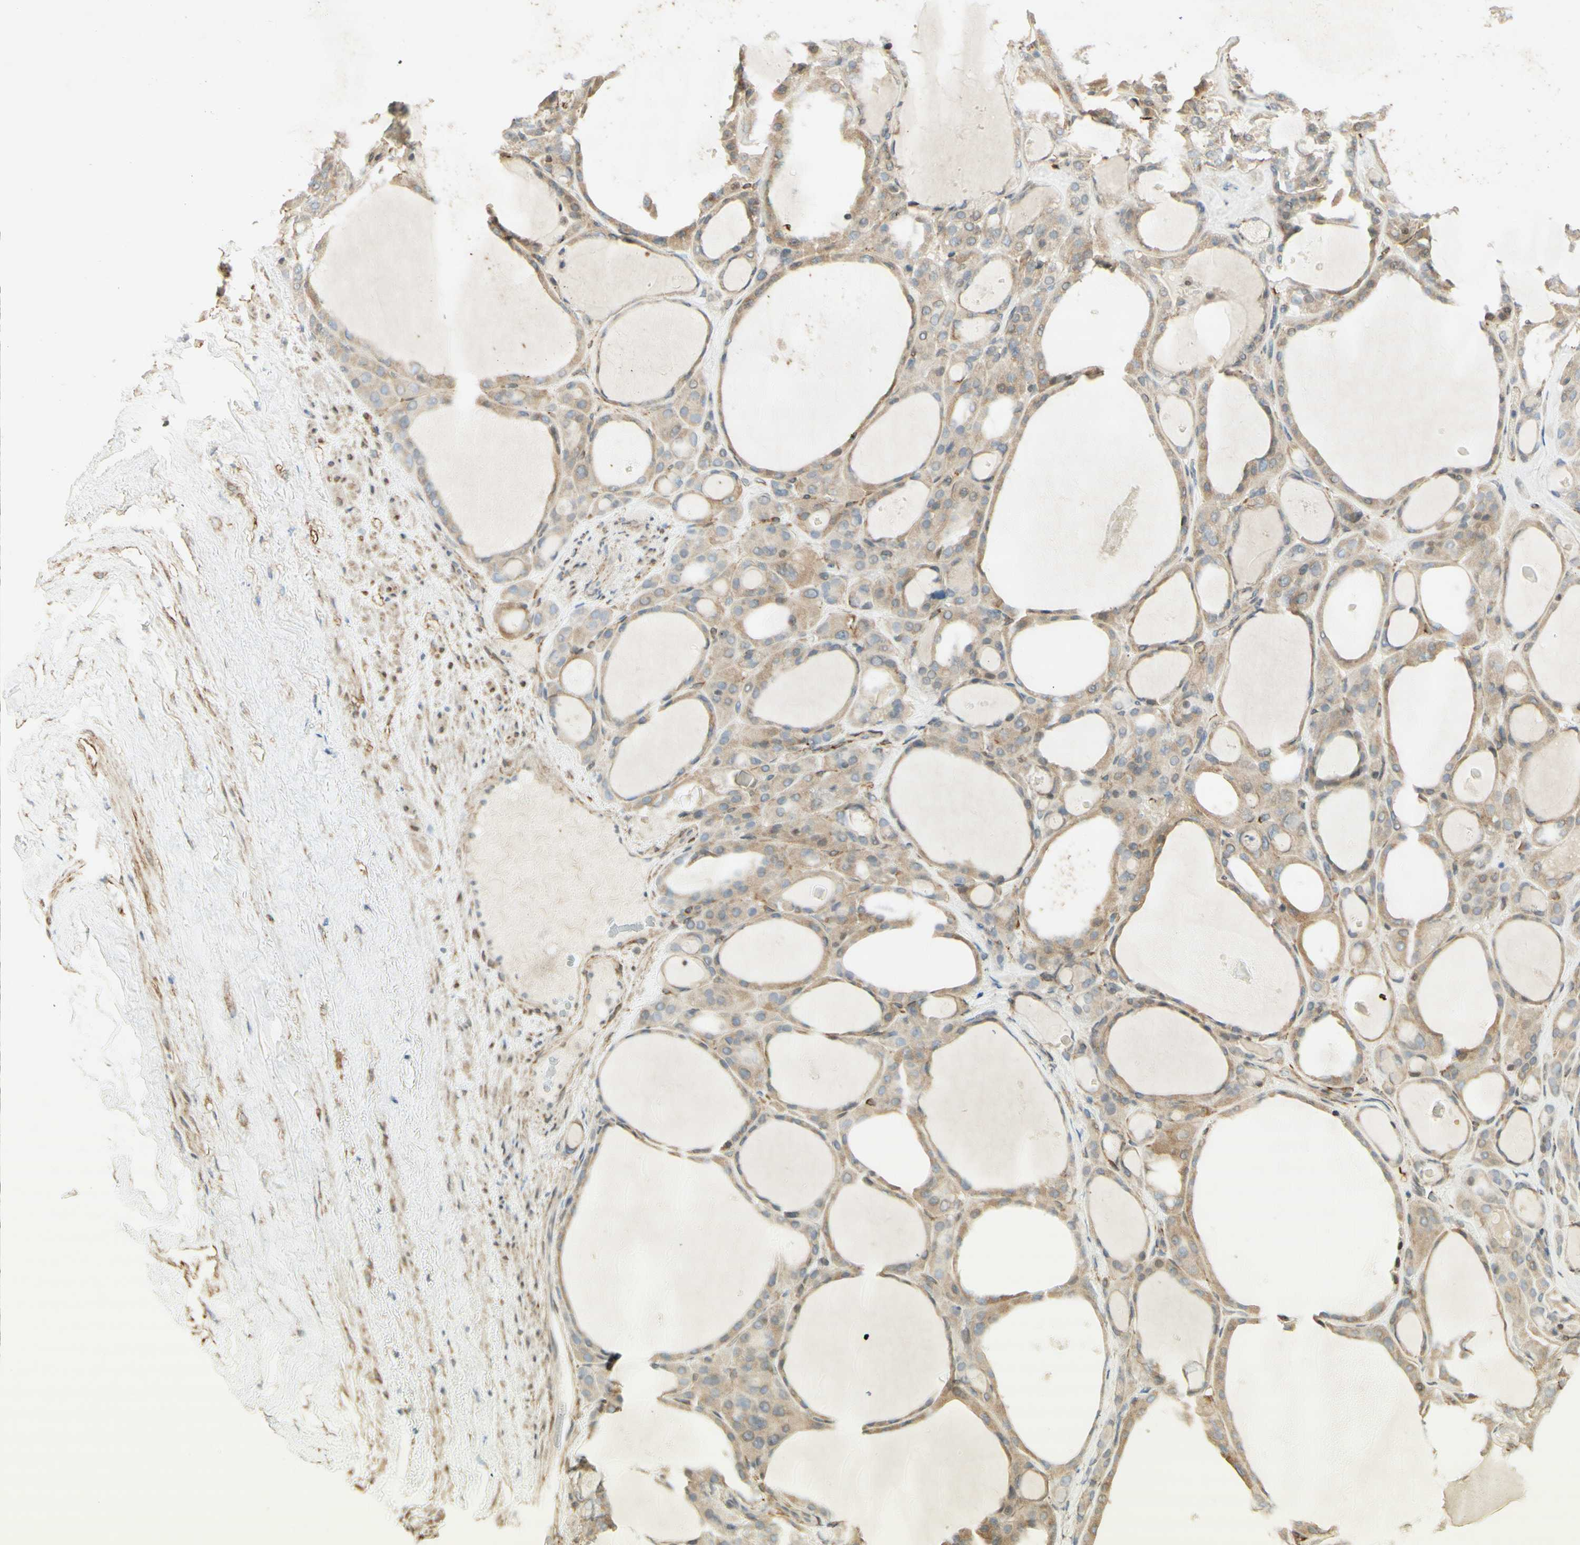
{"staining": {"intensity": "weak", "quantity": "25%-75%", "location": "cytoplasmic/membranous"}, "tissue": "thyroid gland", "cell_type": "Glandular cells", "image_type": "normal", "snomed": [{"axis": "morphology", "description": "Normal tissue, NOS"}, {"axis": "morphology", "description": "Carcinoma, NOS"}, {"axis": "topography", "description": "Thyroid gland"}], "caption": "An image of human thyroid gland stained for a protein displays weak cytoplasmic/membranous brown staining in glandular cells. (Stains: DAB in brown, nuclei in blue, Microscopy: brightfield microscopy at high magnification).", "gene": "MAP1B", "patient": {"sex": "female", "age": 86}}